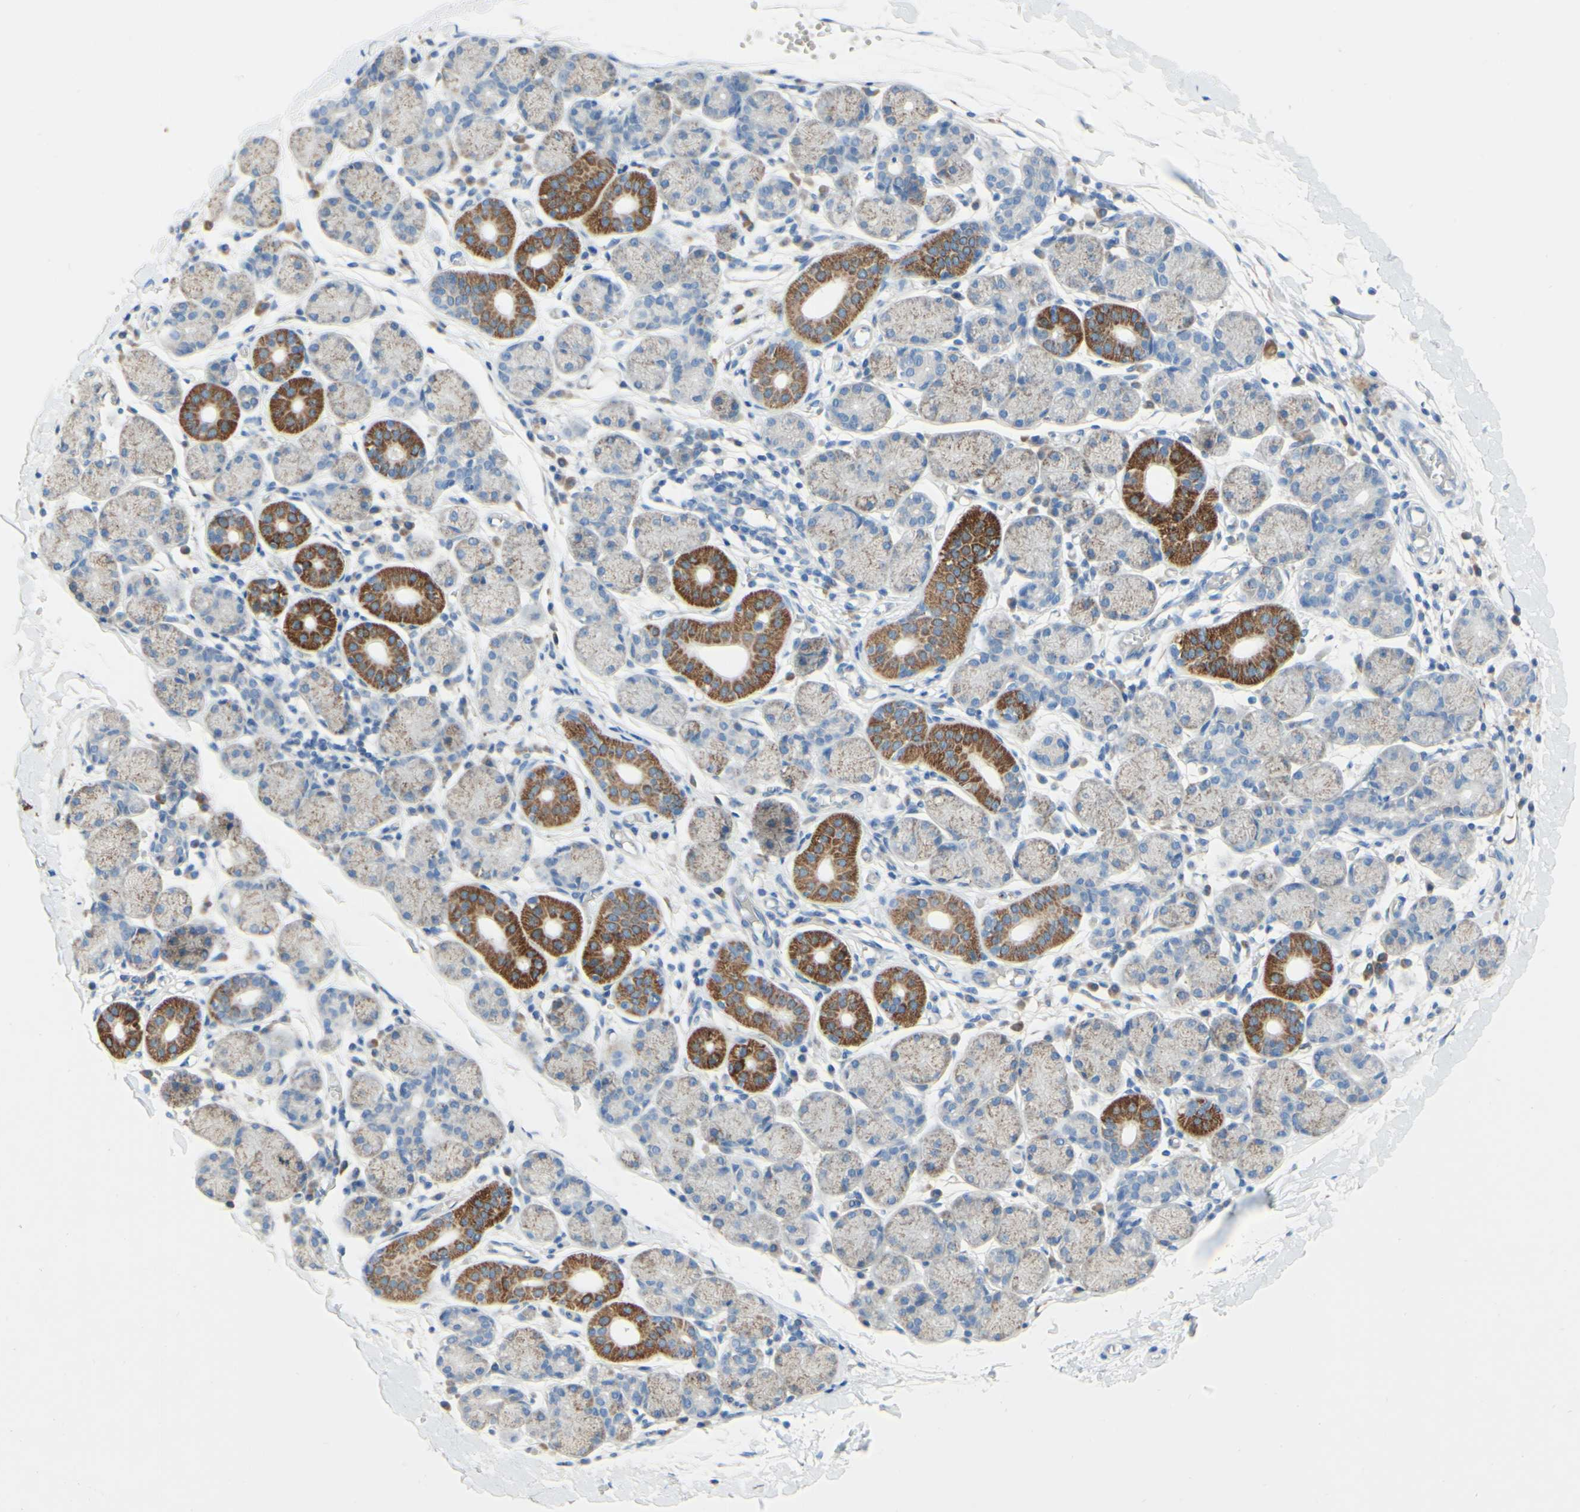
{"staining": {"intensity": "moderate", "quantity": "25%-75%", "location": "cytoplasmic/membranous"}, "tissue": "salivary gland", "cell_type": "Glandular cells", "image_type": "normal", "snomed": [{"axis": "morphology", "description": "Normal tissue, NOS"}, {"axis": "topography", "description": "Salivary gland"}], "caption": "A brown stain labels moderate cytoplasmic/membranous expression of a protein in glandular cells of benign salivary gland. (DAB (3,3'-diaminobenzidine) IHC, brown staining for protein, blue staining for nuclei).", "gene": "ACADL", "patient": {"sex": "female", "age": 24}}